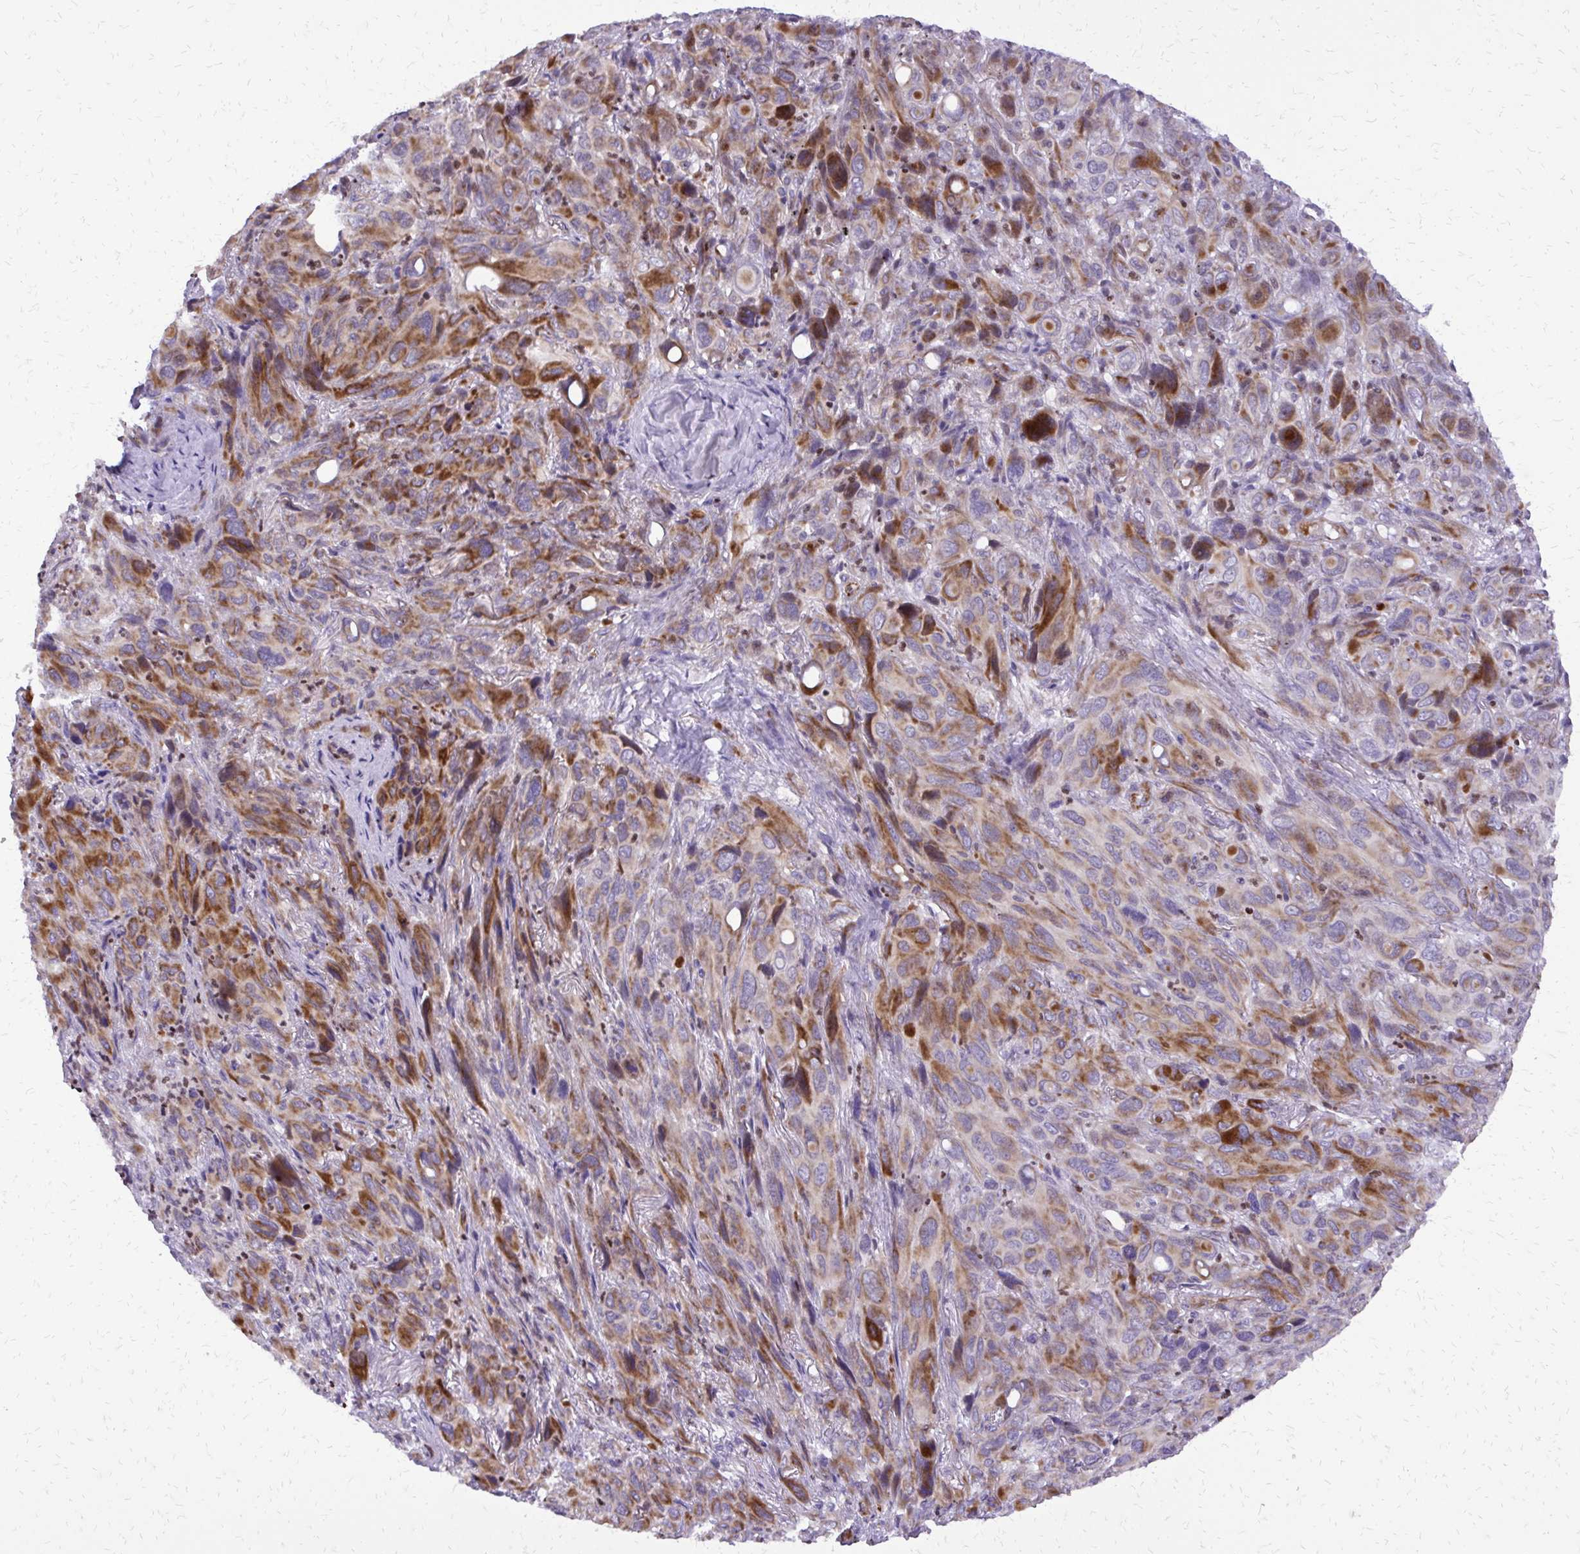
{"staining": {"intensity": "moderate", "quantity": "25%-75%", "location": "cytoplasmic/membranous"}, "tissue": "melanoma", "cell_type": "Tumor cells", "image_type": "cancer", "snomed": [{"axis": "morphology", "description": "Malignant melanoma, Metastatic site"}, {"axis": "topography", "description": "Lung"}], "caption": "Immunohistochemical staining of melanoma shows medium levels of moderate cytoplasmic/membranous staining in about 25%-75% of tumor cells. The staining was performed using DAB to visualize the protein expression in brown, while the nuclei were stained in blue with hematoxylin (Magnification: 20x).", "gene": "ABCC3", "patient": {"sex": "male", "age": 48}}